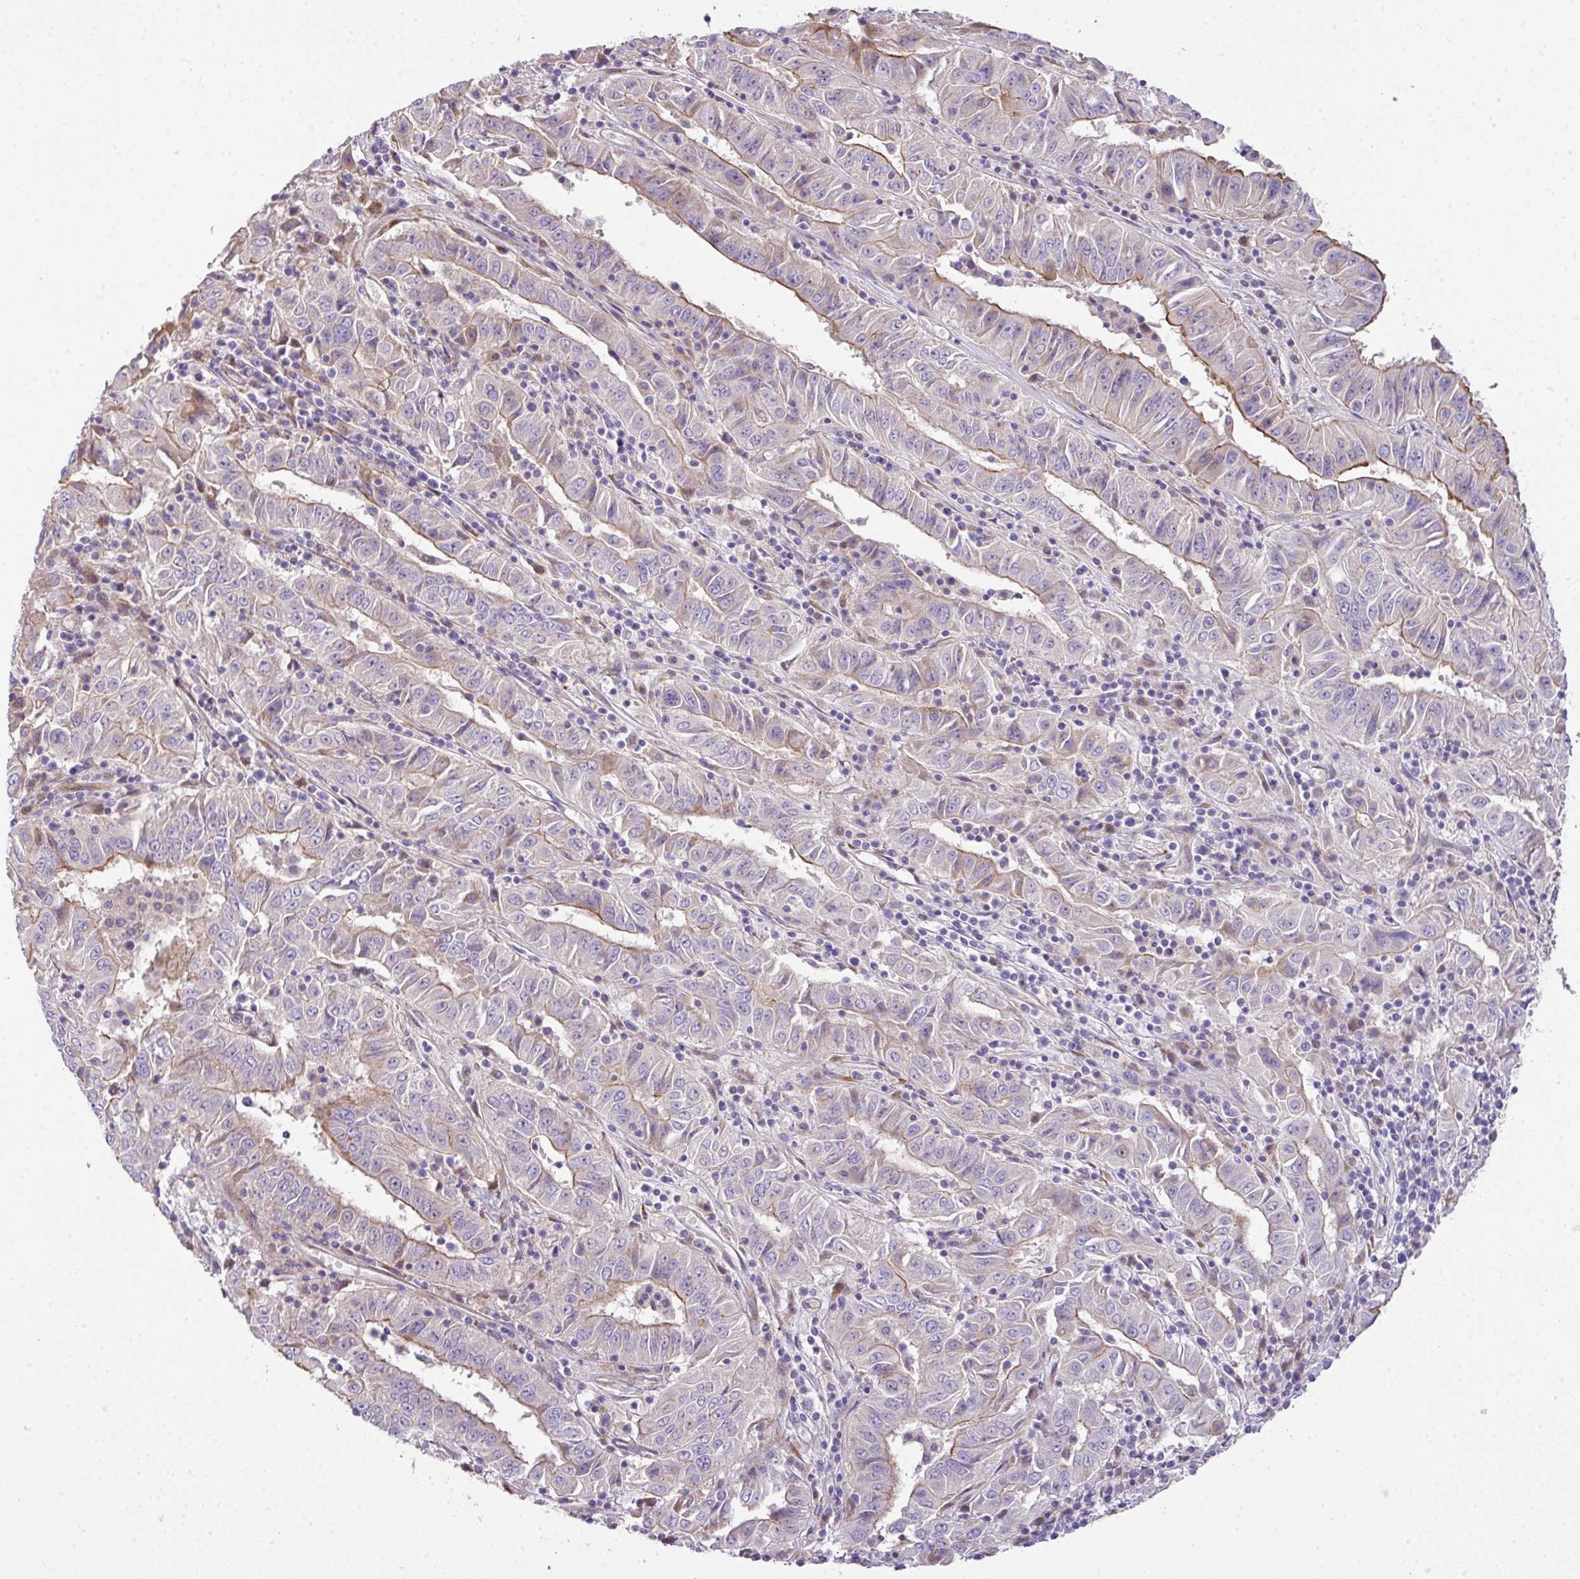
{"staining": {"intensity": "weak", "quantity": "25%-75%", "location": "cytoplasmic/membranous"}, "tissue": "pancreatic cancer", "cell_type": "Tumor cells", "image_type": "cancer", "snomed": [{"axis": "morphology", "description": "Adenocarcinoma, NOS"}, {"axis": "topography", "description": "Pancreas"}], "caption": "Immunohistochemical staining of human pancreatic cancer exhibits low levels of weak cytoplasmic/membranous staining in about 25%-75% of tumor cells. Ihc stains the protein of interest in brown and the nuclei are stained blue.", "gene": "PIK3R5", "patient": {"sex": "male", "age": 63}}